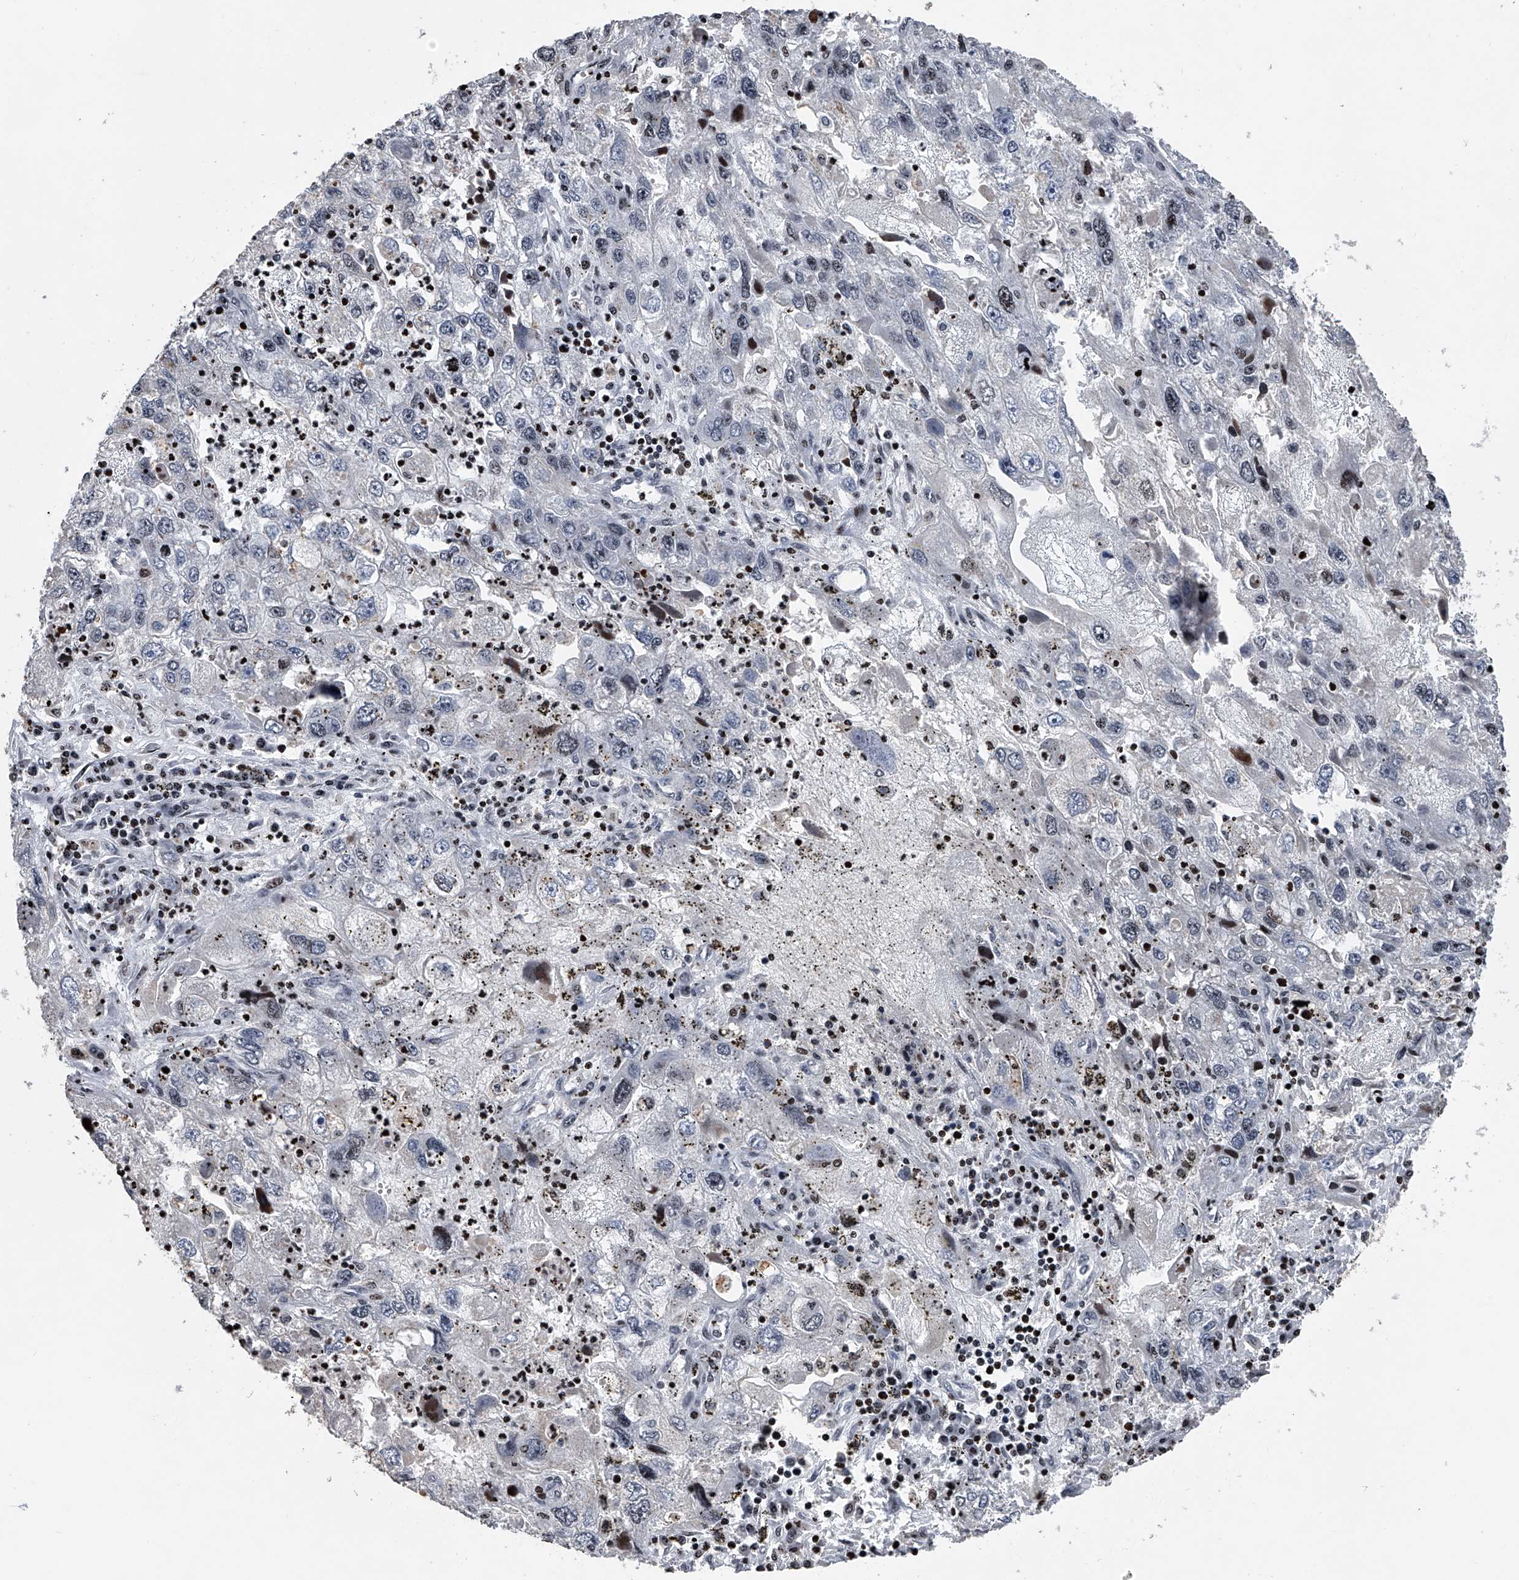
{"staining": {"intensity": "negative", "quantity": "none", "location": "none"}, "tissue": "endometrial cancer", "cell_type": "Tumor cells", "image_type": "cancer", "snomed": [{"axis": "morphology", "description": "Adenocarcinoma, NOS"}, {"axis": "topography", "description": "Endometrium"}], "caption": "IHC histopathology image of human endometrial adenocarcinoma stained for a protein (brown), which displays no positivity in tumor cells.", "gene": "RWDD2A", "patient": {"sex": "female", "age": 49}}